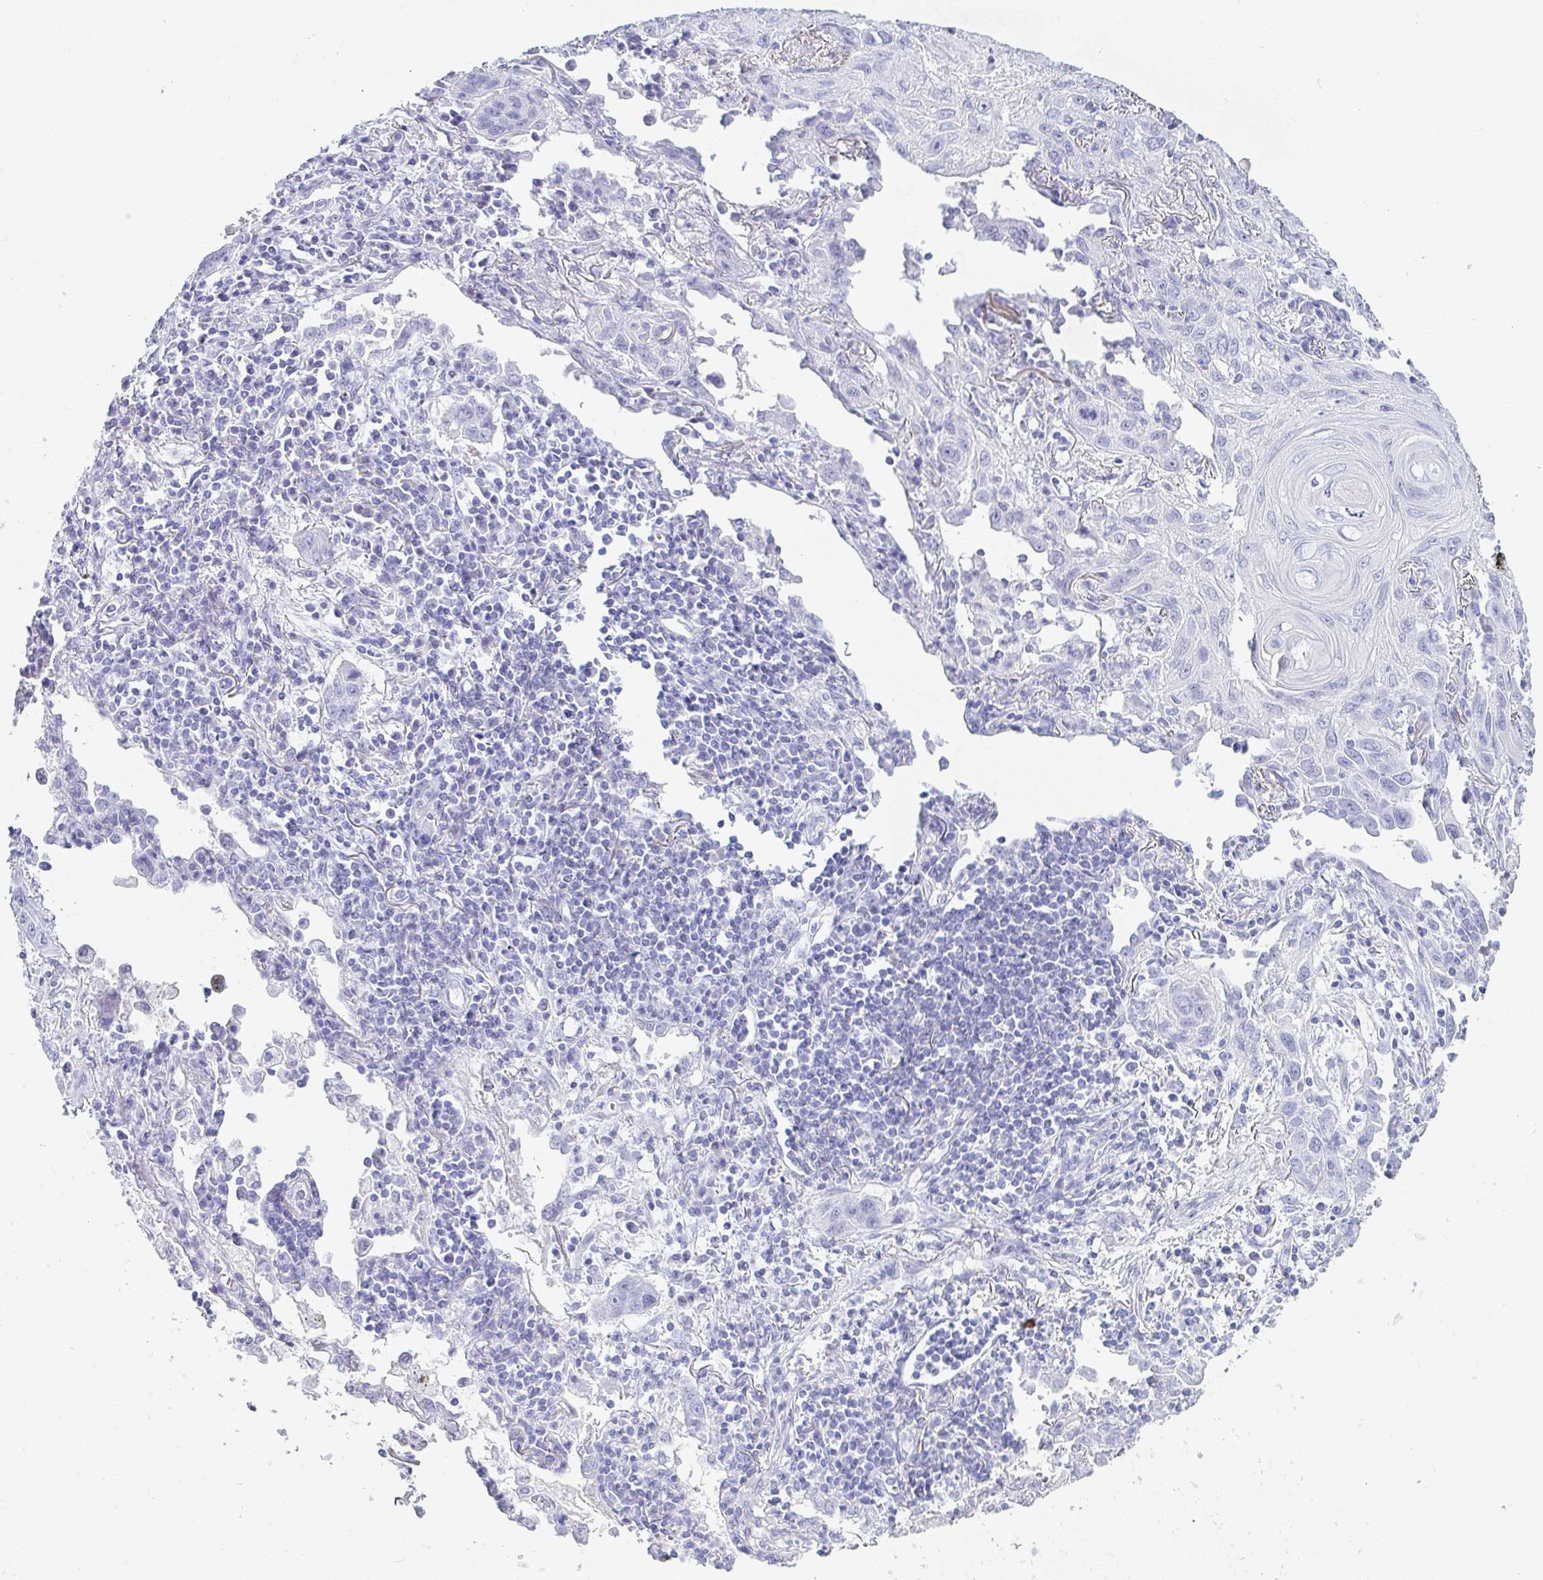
{"staining": {"intensity": "negative", "quantity": "none", "location": "none"}, "tissue": "lung cancer", "cell_type": "Tumor cells", "image_type": "cancer", "snomed": [{"axis": "morphology", "description": "Squamous cell carcinoma, NOS"}, {"axis": "topography", "description": "Lung"}], "caption": "Protein analysis of lung squamous cell carcinoma shows no significant staining in tumor cells.", "gene": "ZG16B", "patient": {"sex": "male", "age": 79}}